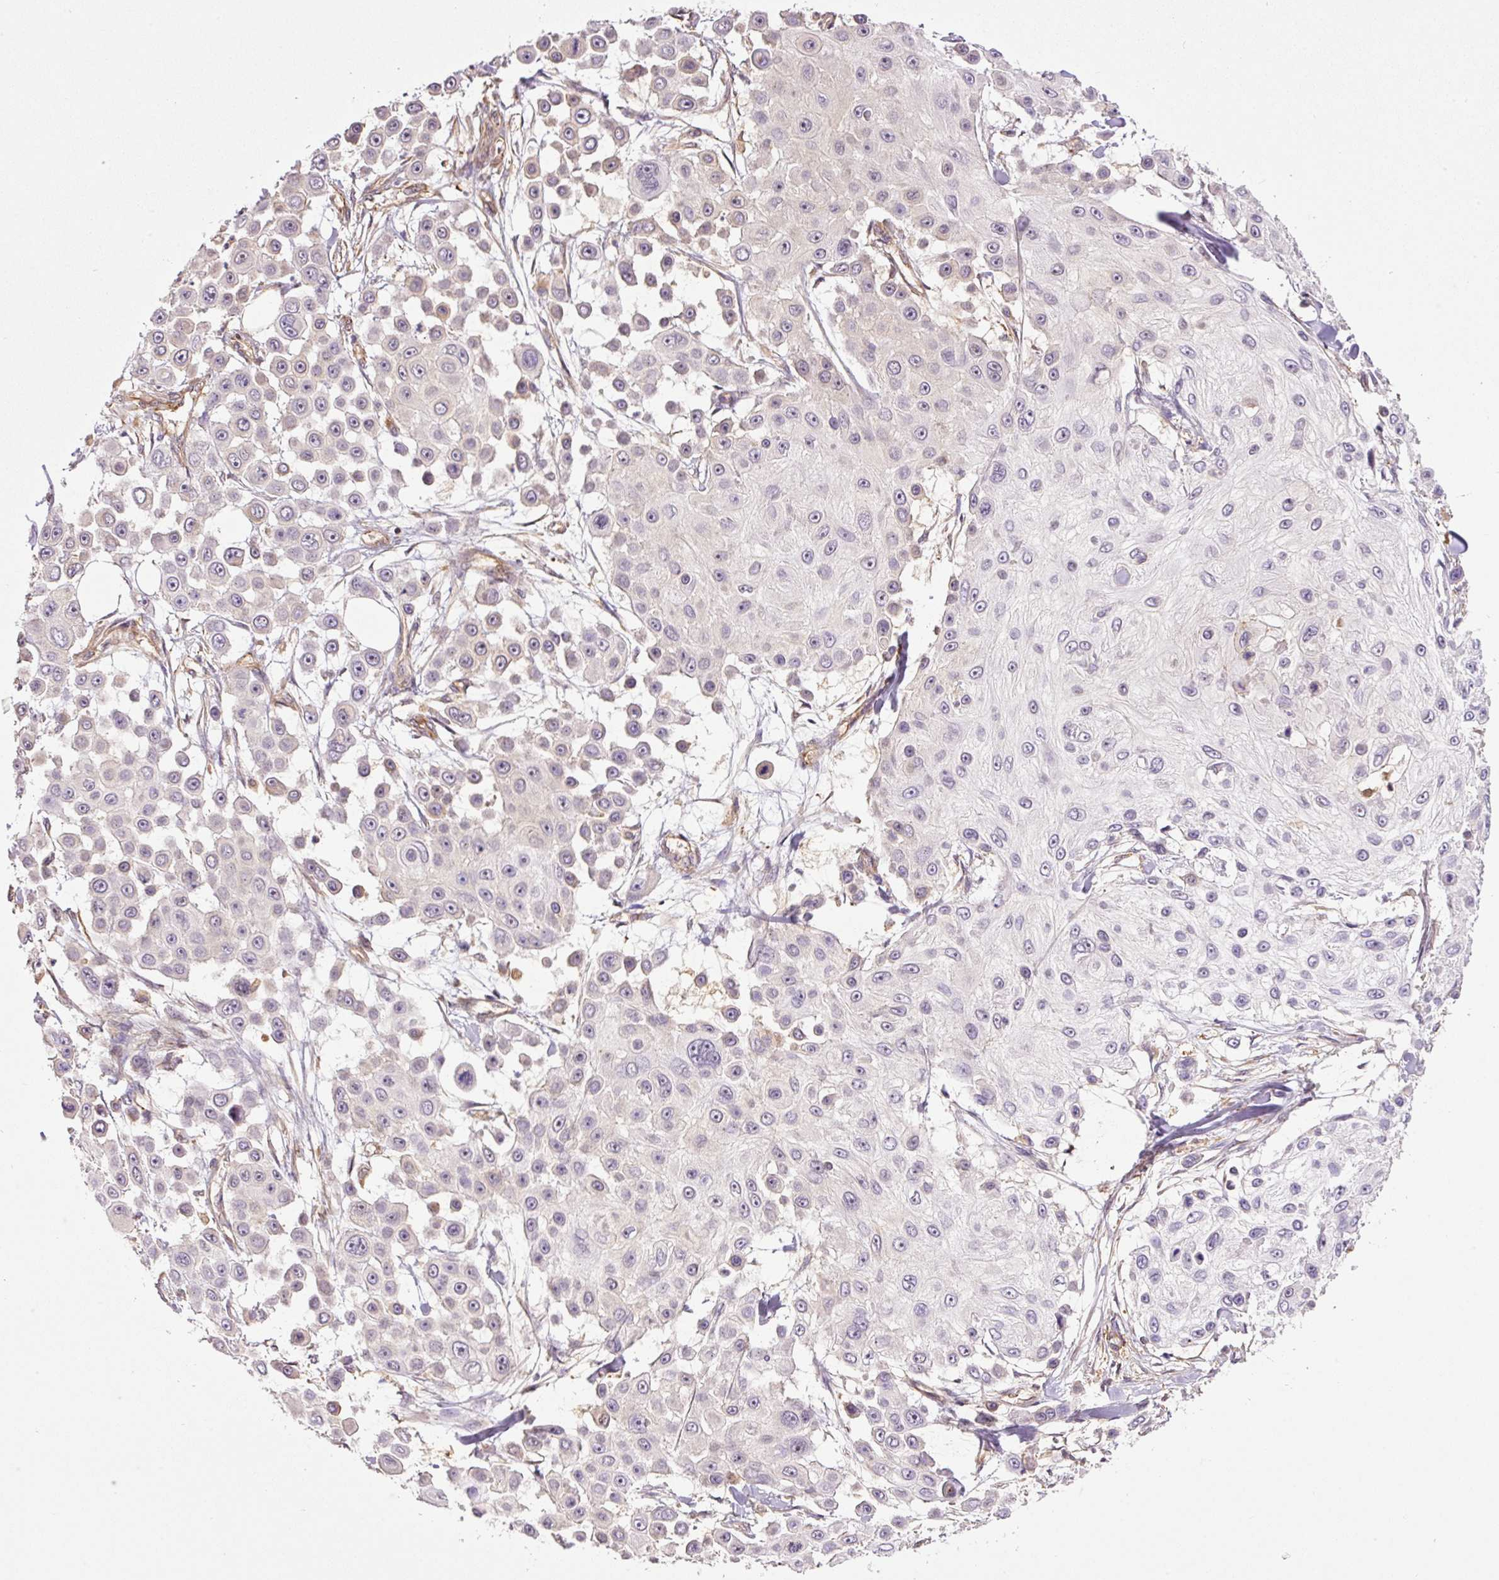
{"staining": {"intensity": "weak", "quantity": "<25%", "location": "cytoplasmic/membranous"}, "tissue": "skin cancer", "cell_type": "Tumor cells", "image_type": "cancer", "snomed": [{"axis": "morphology", "description": "Squamous cell carcinoma, NOS"}, {"axis": "topography", "description": "Skin"}], "caption": "This is an IHC micrograph of squamous cell carcinoma (skin). There is no expression in tumor cells.", "gene": "PCK2", "patient": {"sex": "male", "age": 67}}